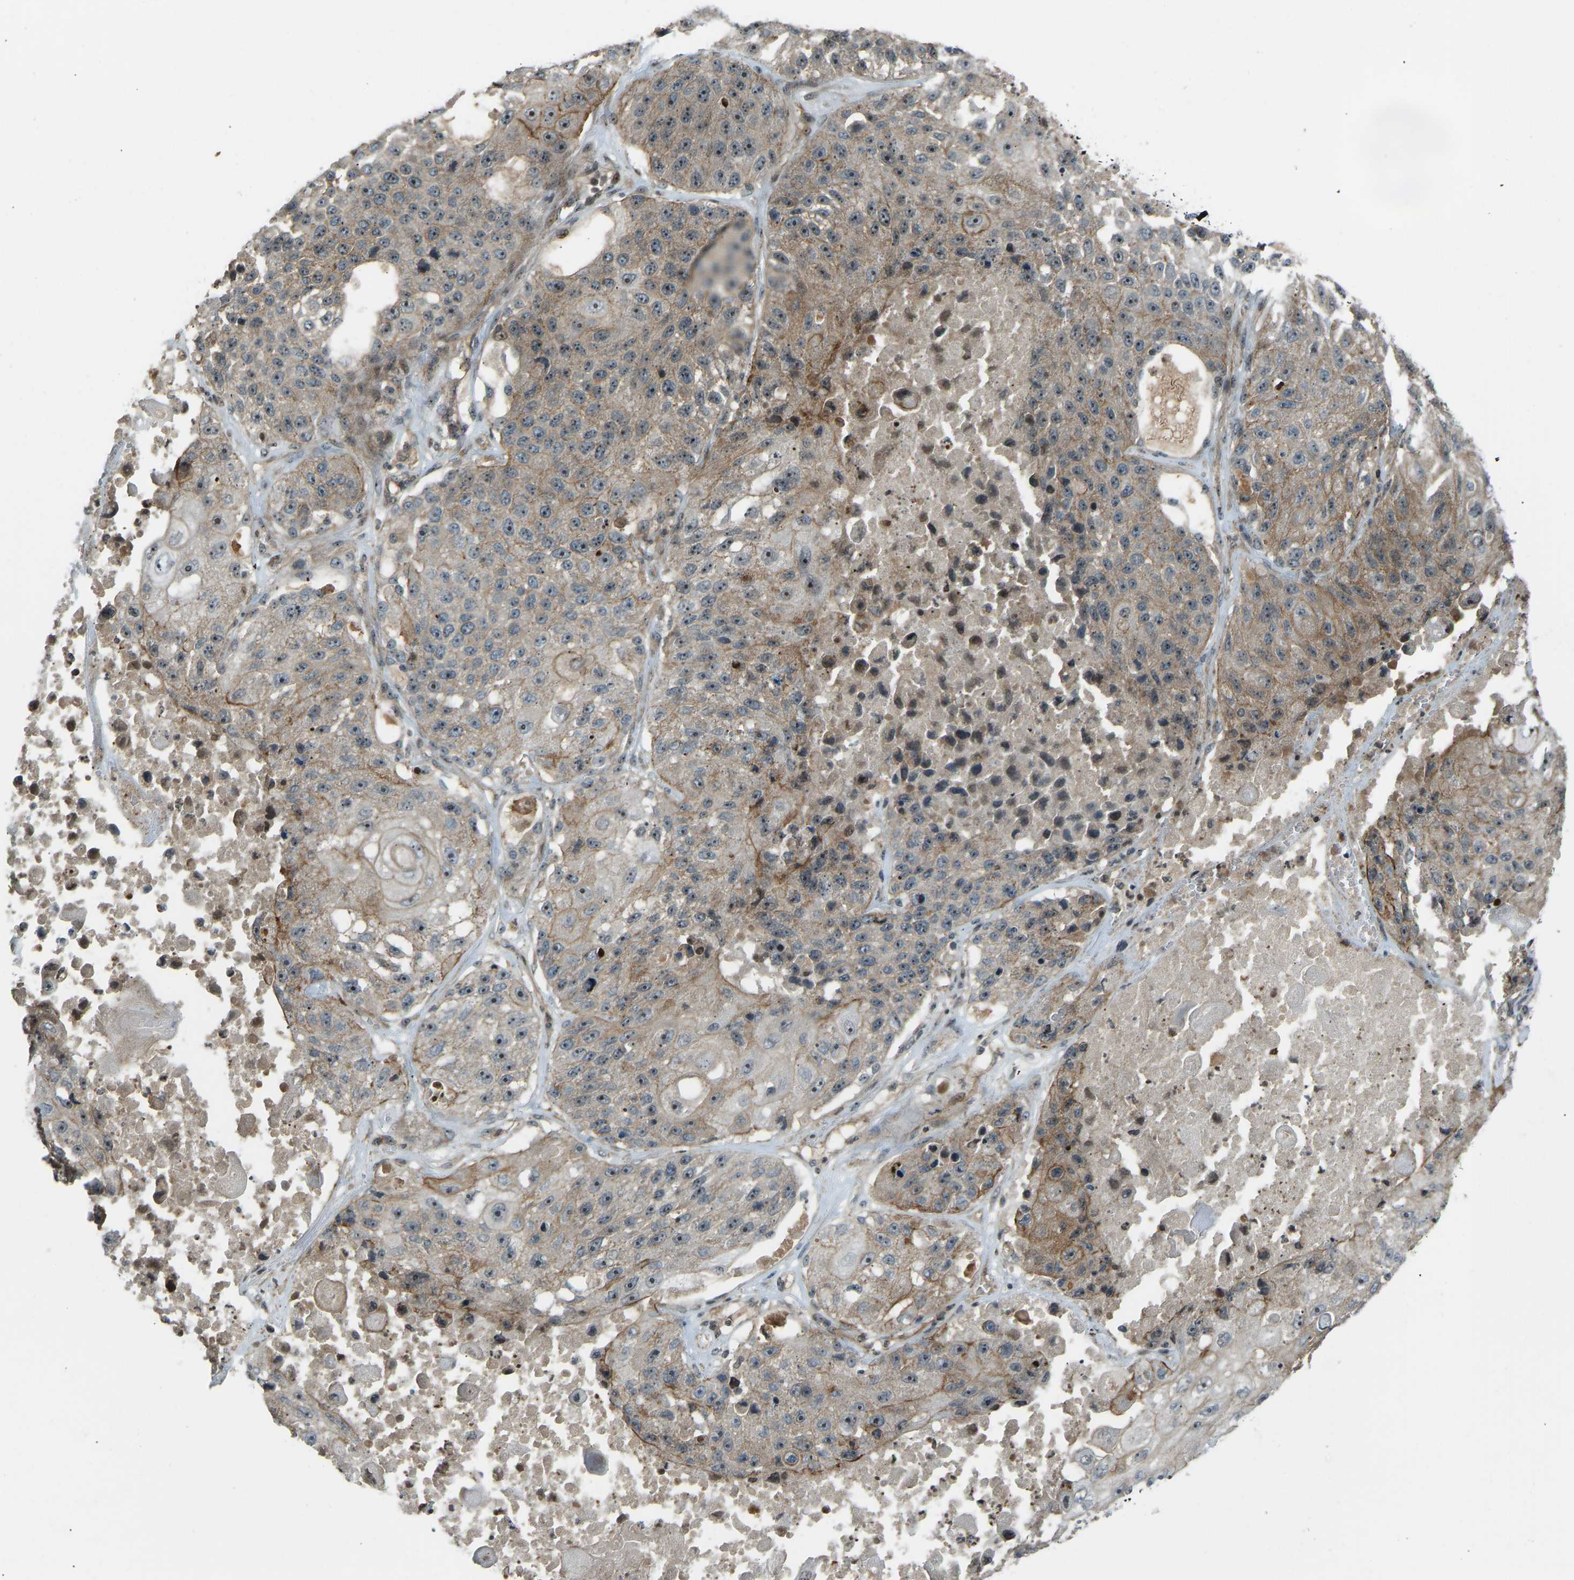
{"staining": {"intensity": "moderate", "quantity": ">75%", "location": "cytoplasmic/membranous,nuclear"}, "tissue": "lung cancer", "cell_type": "Tumor cells", "image_type": "cancer", "snomed": [{"axis": "morphology", "description": "Squamous cell carcinoma, NOS"}, {"axis": "topography", "description": "Lung"}], "caption": "Protein staining of lung squamous cell carcinoma tissue displays moderate cytoplasmic/membranous and nuclear expression in about >75% of tumor cells. (IHC, brightfield microscopy, high magnification).", "gene": "SVOPL", "patient": {"sex": "male", "age": 61}}